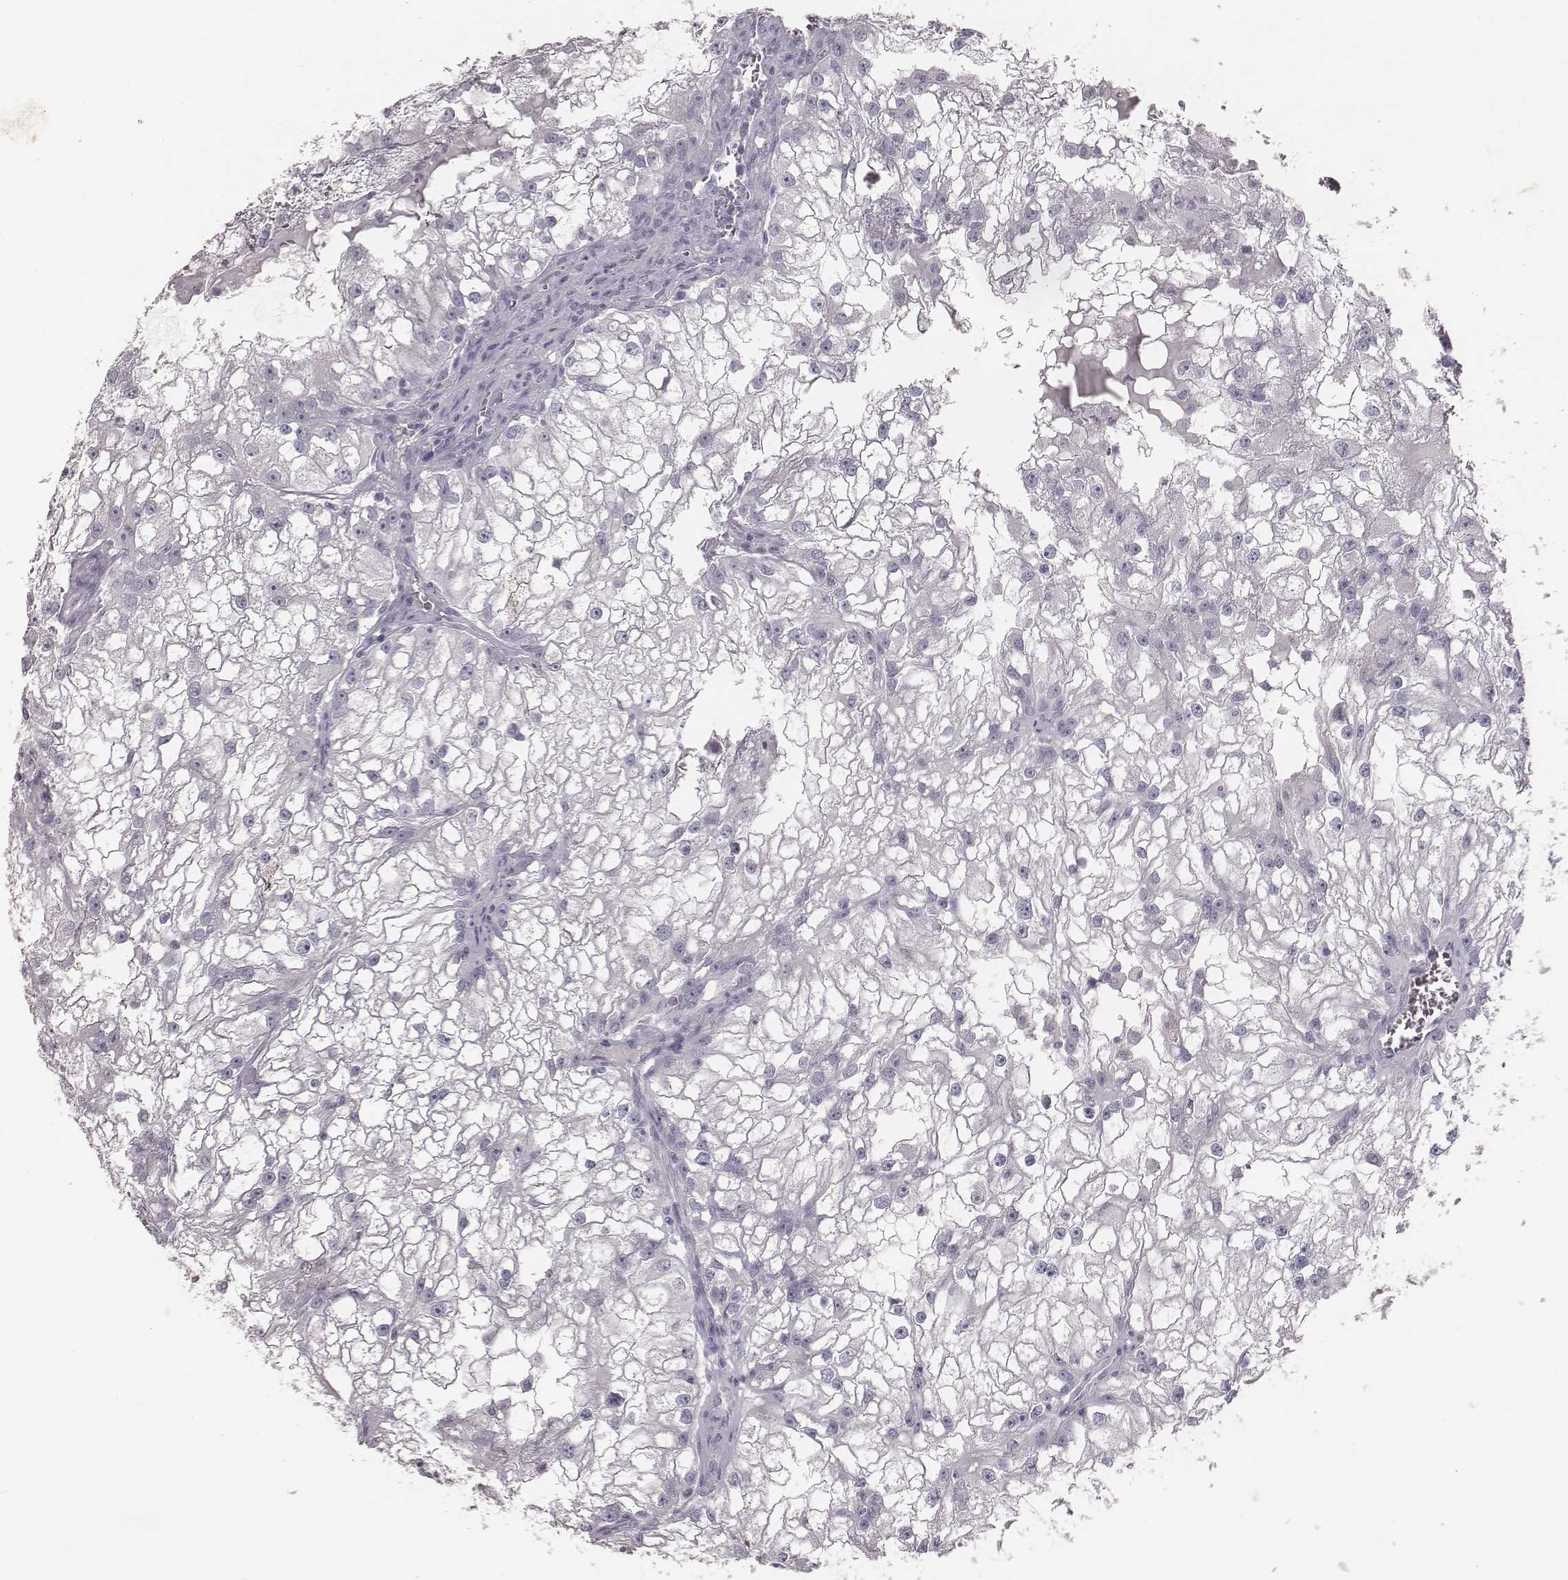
{"staining": {"intensity": "negative", "quantity": "none", "location": "none"}, "tissue": "renal cancer", "cell_type": "Tumor cells", "image_type": "cancer", "snomed": [{"axis": "morphology", "description": "Adenocarcinoma, NOS"}, {"axis": "topography", "description": "Kidney"}], "caption": "DAB (3,3'-diaminobenzidine) immunohistochemical staining of renal cancer (adenocarcinoma) exhibits no significant staining in tumor cells. (Brightfield microscopy of DAB (3,3'-diaminobenzidine) immunohistochemistry at high magnification).", "gene": "MYH6", "patient": {"sex": "male", "age": 59}}